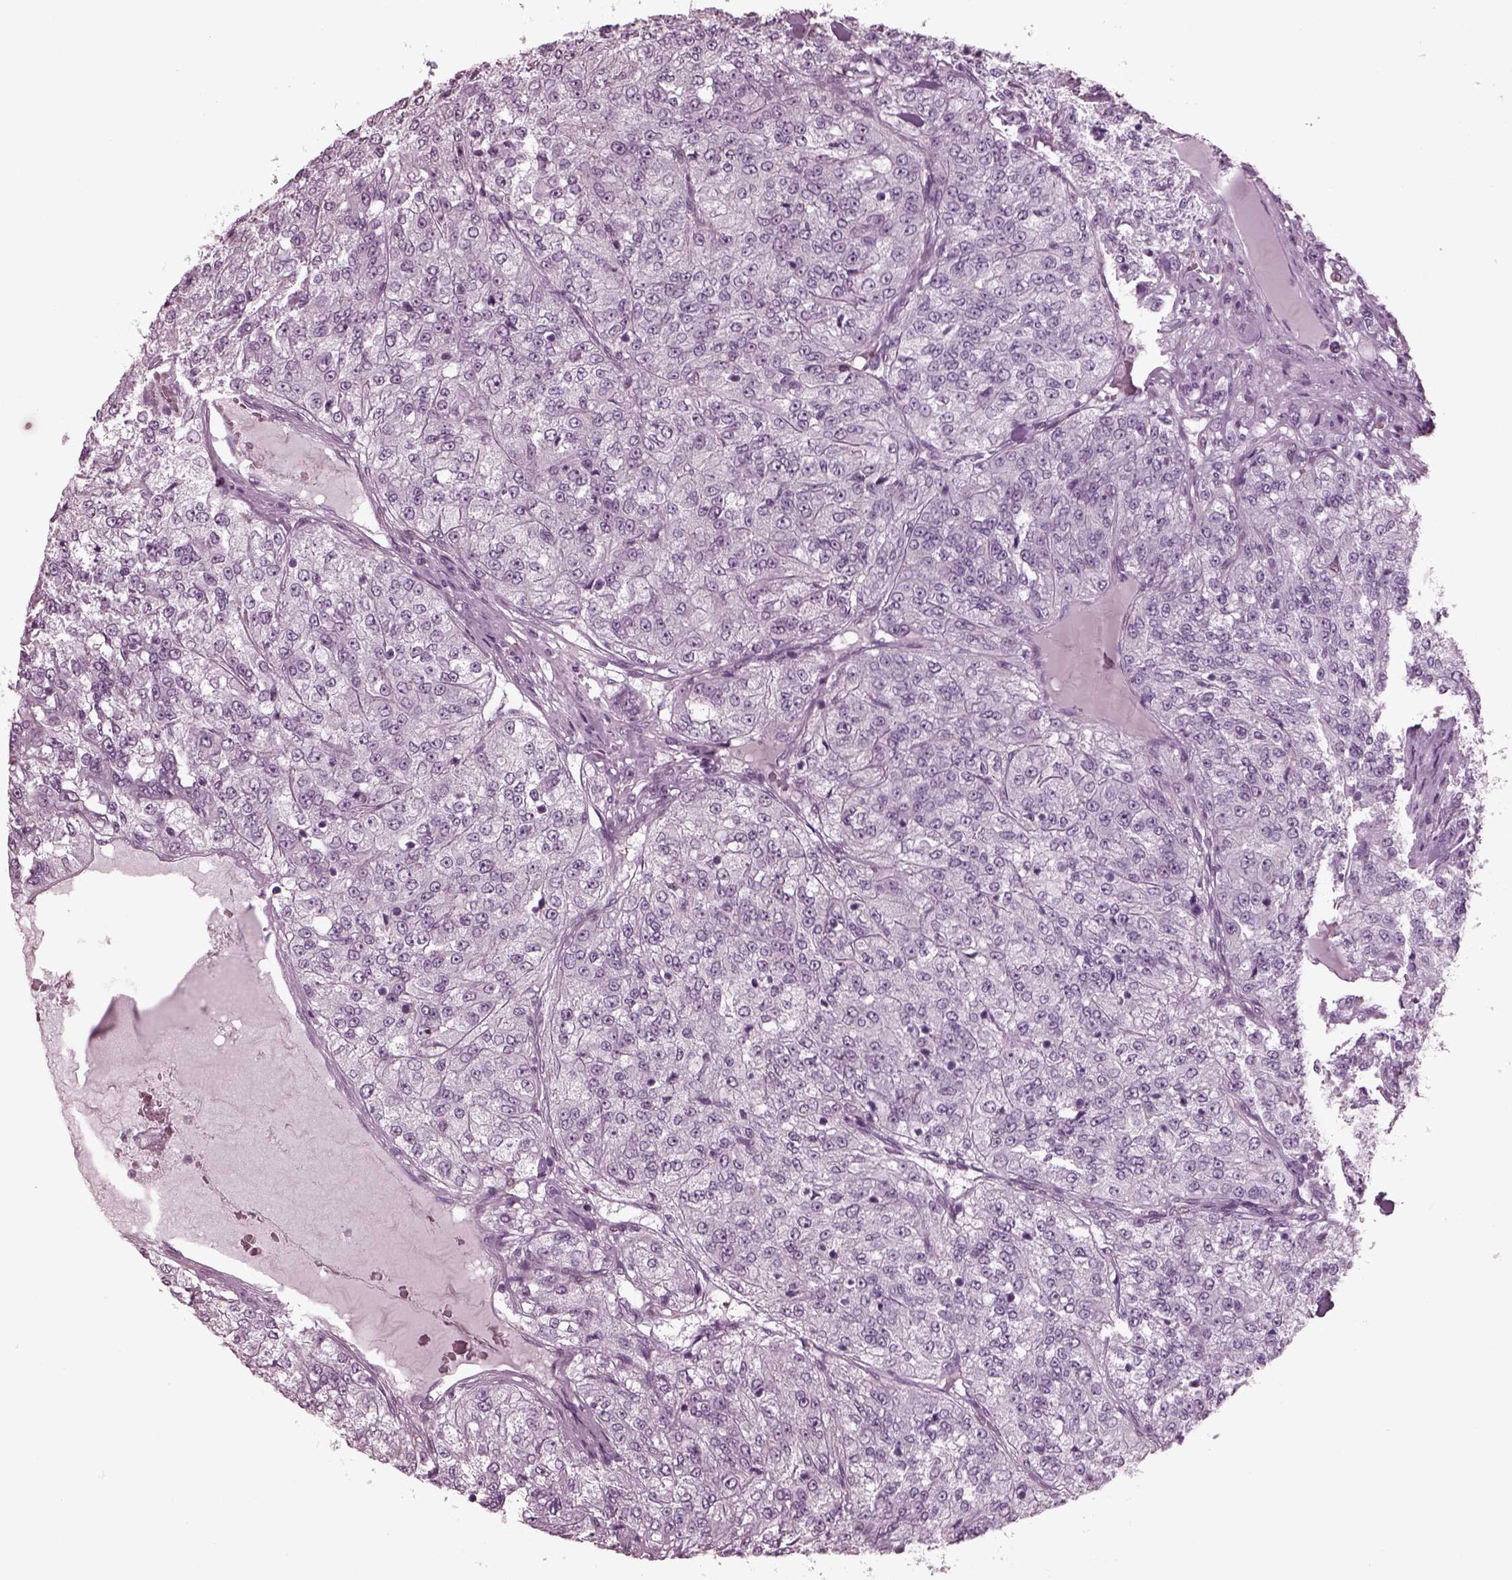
{"staining": {"intensity": "negative", "quantity": "none", "location": "none"}, "tissue": "renal cancer", "cell_type": "Tumor cells", "image_type": "cancer", "snomed": [{"axis": "morphology", "description": "Adenocarcinoma, NOS"}, {"axis": "topography", "description": "Kidney"}], "caption": "Immunohistochemistry histopathology image of human renal cancer (adenocarcinoma) stained for a protein (brown), which exhibits no staining in tumor cells.", "gene": "TPPP2", "patient": {"sex": "female", "age": 63}}